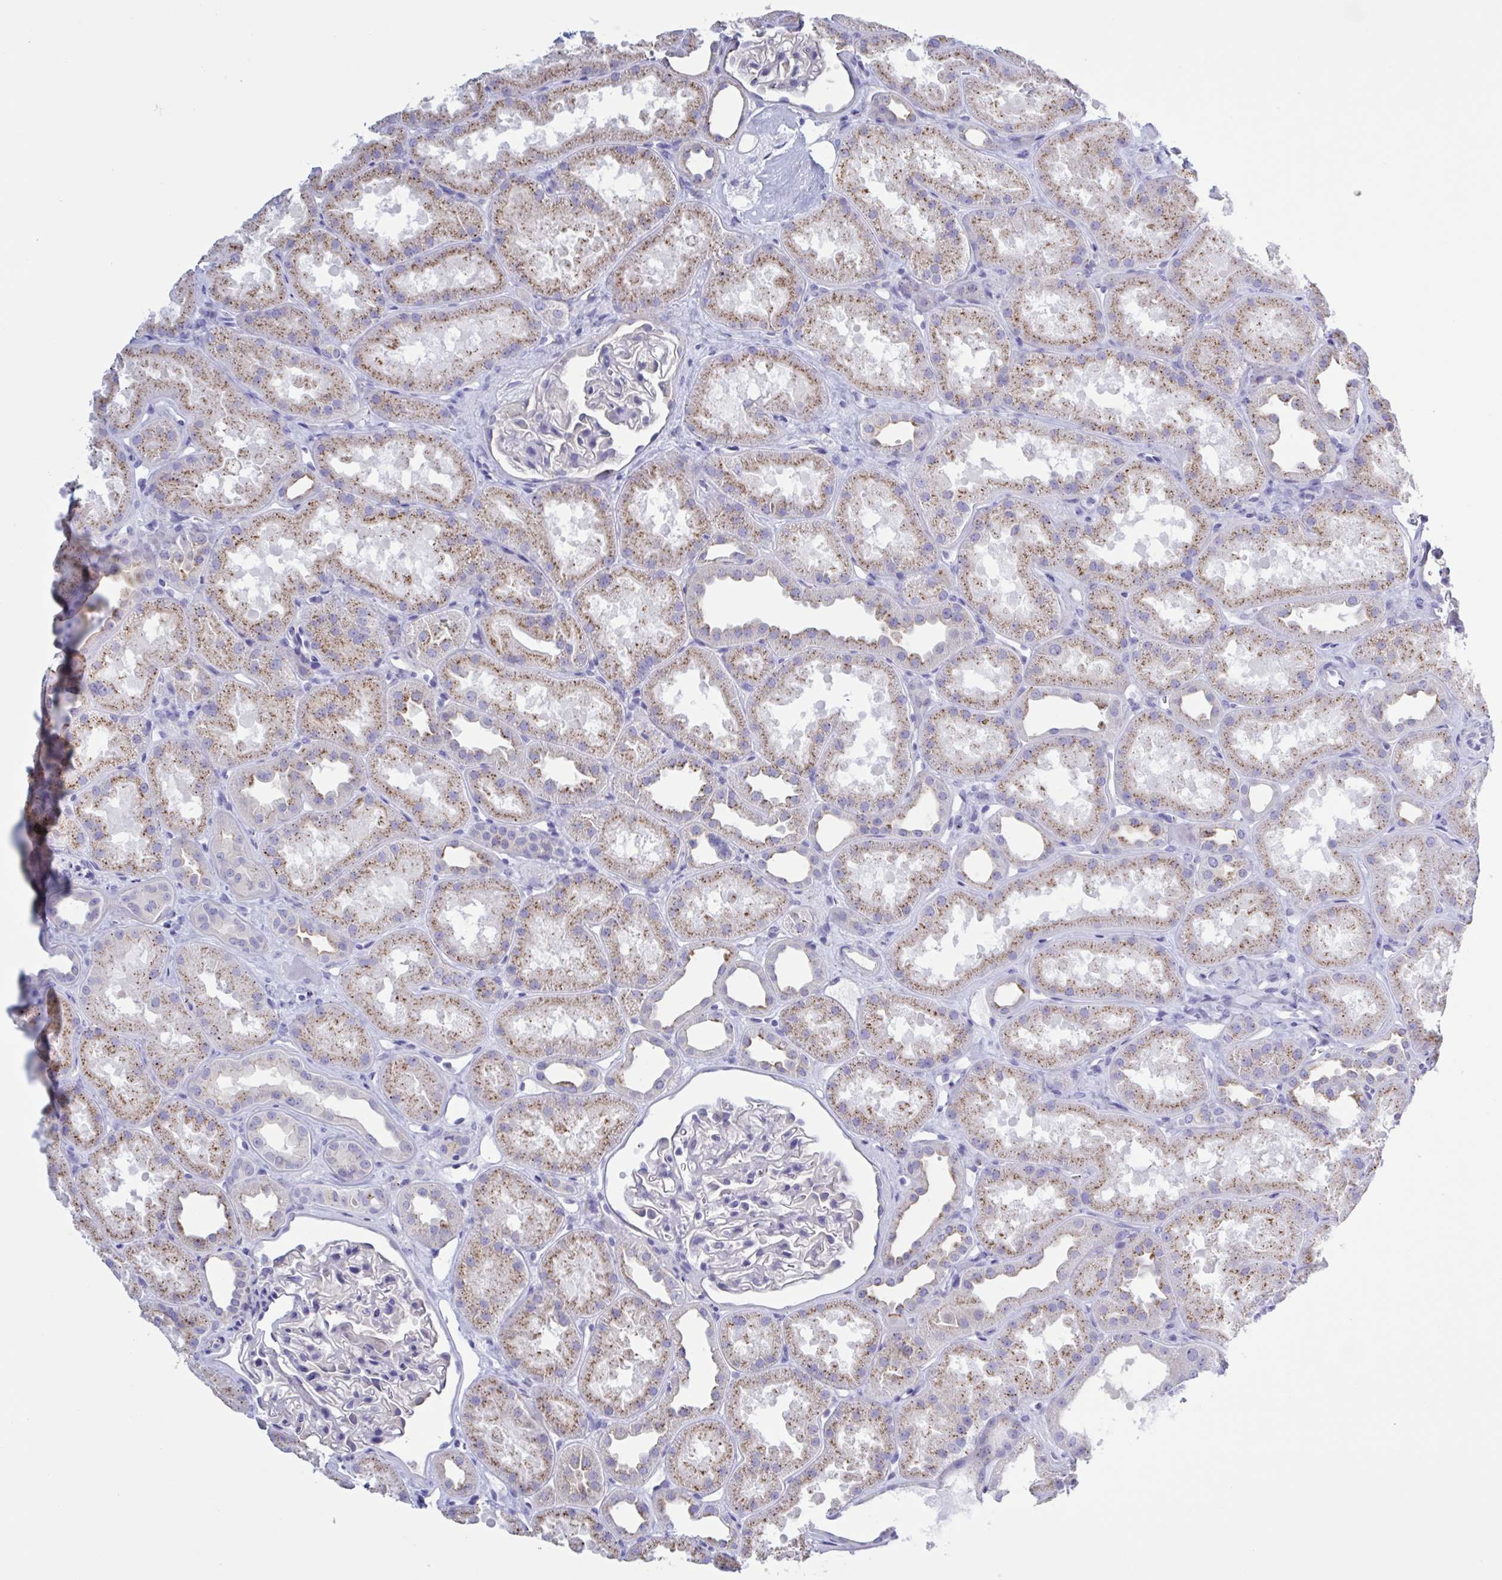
{"staining": {"intensity": "negative", "quantity": "none", "location": "none"}, "tissue": "kidney", "cell_type": "Cells in glomeruli", "image_type": "normal", "snomed": [{"axis": "morphology", "description": "Normal tissue, NOS"}, {"axis": "topography", "description": "Kidney"}], "caption": "Immunohistochemical staining of normal kidney shows no significant staining in cells in glomeruli. (DAB immunohistochemistry, high magnification).", "gene": "CHMP5", "patient": {"sex": "male", "age": 61}}